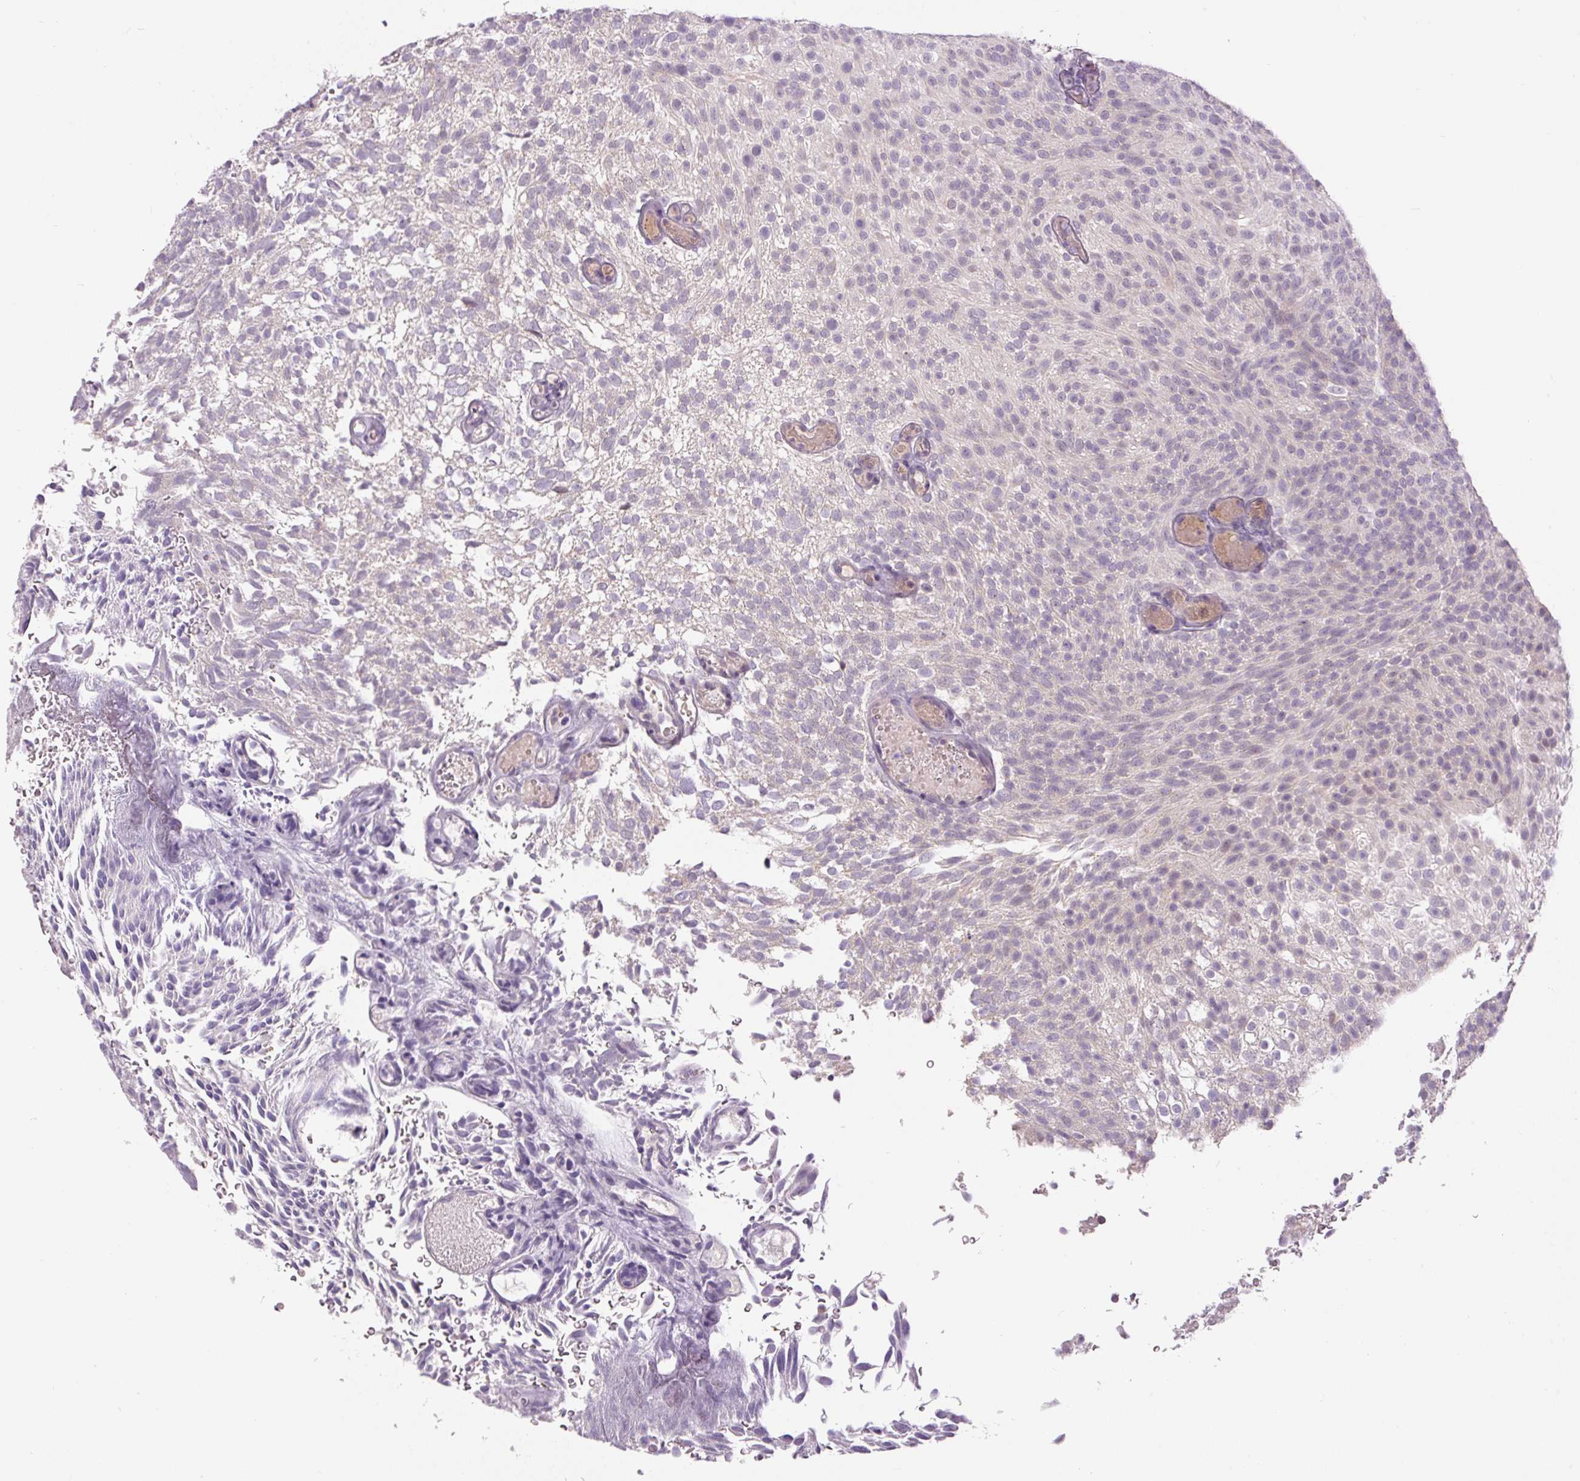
{"staining": {"intensity": "negative", "quantity": "none", "location": "none"}, "tissue": "urothelial cancer", "cell_type": "Tumor cells", "image_type": "cancer", "snomed": [{"axis": "morphology", "description": "Urothelial carcinoma, Low grade"}, {"axis": "topography", "description": "Urinary bladder"}], "caption": "There is no significant expression in tumor cells of low-grade urothelial carcinoma.", "gene": "FABP7", "patient": {"sex": "male", "age": 78}}